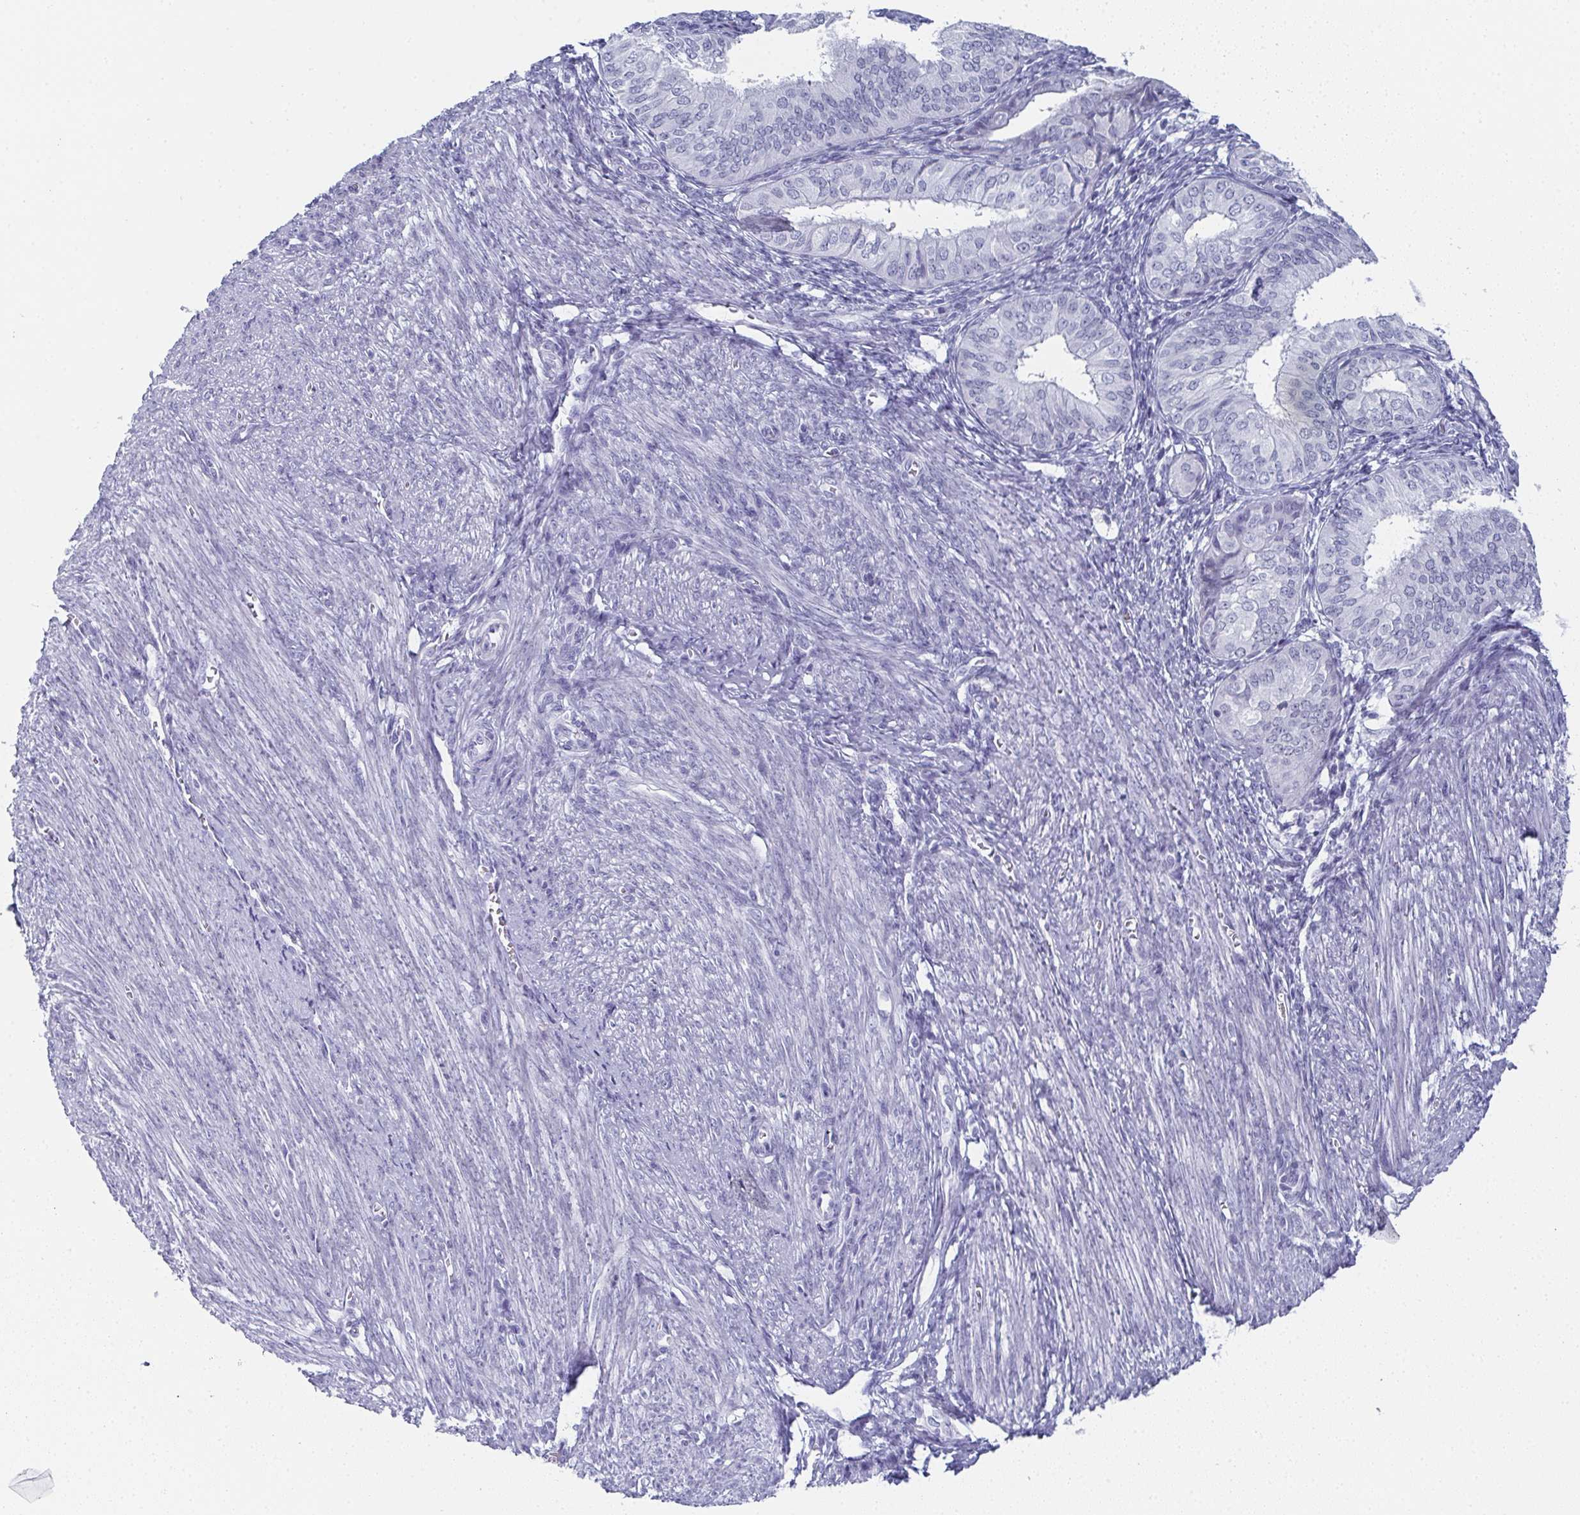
{"staining": {"intensity": "negative", "quantity": "none", "location": "none"}, "tissue": "endometrial cancer", "cell_type": "Tumor cells", "image_type": "cancer", "snomed": [{"axis": "morphology", "description": "Adenocarcinoma, NOS"}, {"axis": "topography", "description": "Endometrium"}], "caption": "DAB (3,3'-diaminobenzidine) immunohistochemical staining of human adenocarcinoma (endometrial) exhibits no significant expression in tumor cells.", "gene": "PYCR3", "patient": {"sex": "female", "age": 58}}